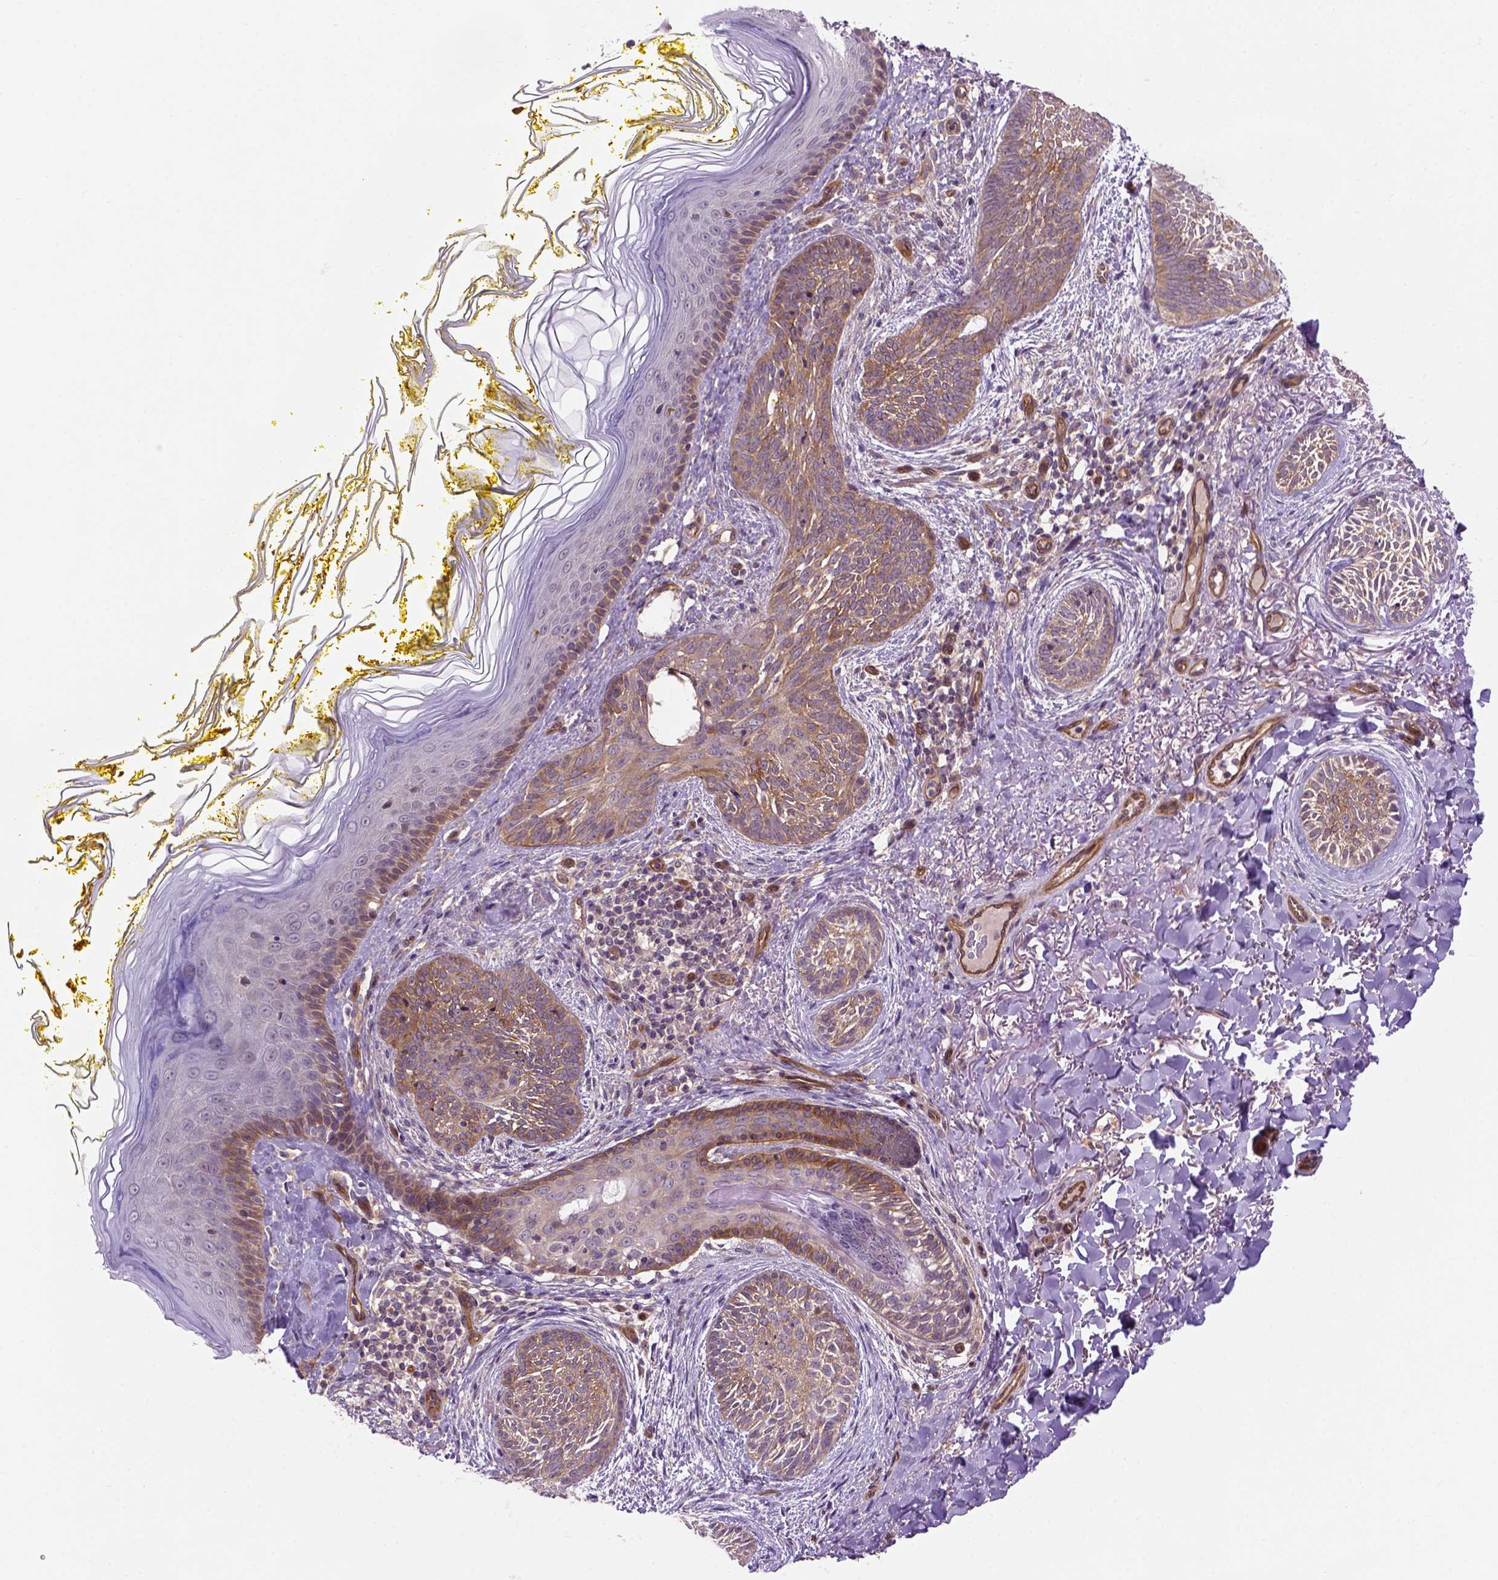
{"staining": {"intensity": "moderate", "quantity": ">75%", "location": "cytoplasmic/membranous"}, "tissue": "skin cancer", "cell_type": "Tumor cells", "image_type": "cancer", "snomed": [{"axis": "morphology", "description": "Basal cell carcinoma"}, {"axis": "topography", "description": "Skin"}], "caption": "The image shows a brown stain indicating the presence of a protein in the cytoplasmic/membranous of tumor cells in skin cancer (basal cell carcinoma). The protein is shown in brown color, while the nuclei are stained blue.", "gene": "CASKIN2", "patient": {"sex": "female", "age": 68}}